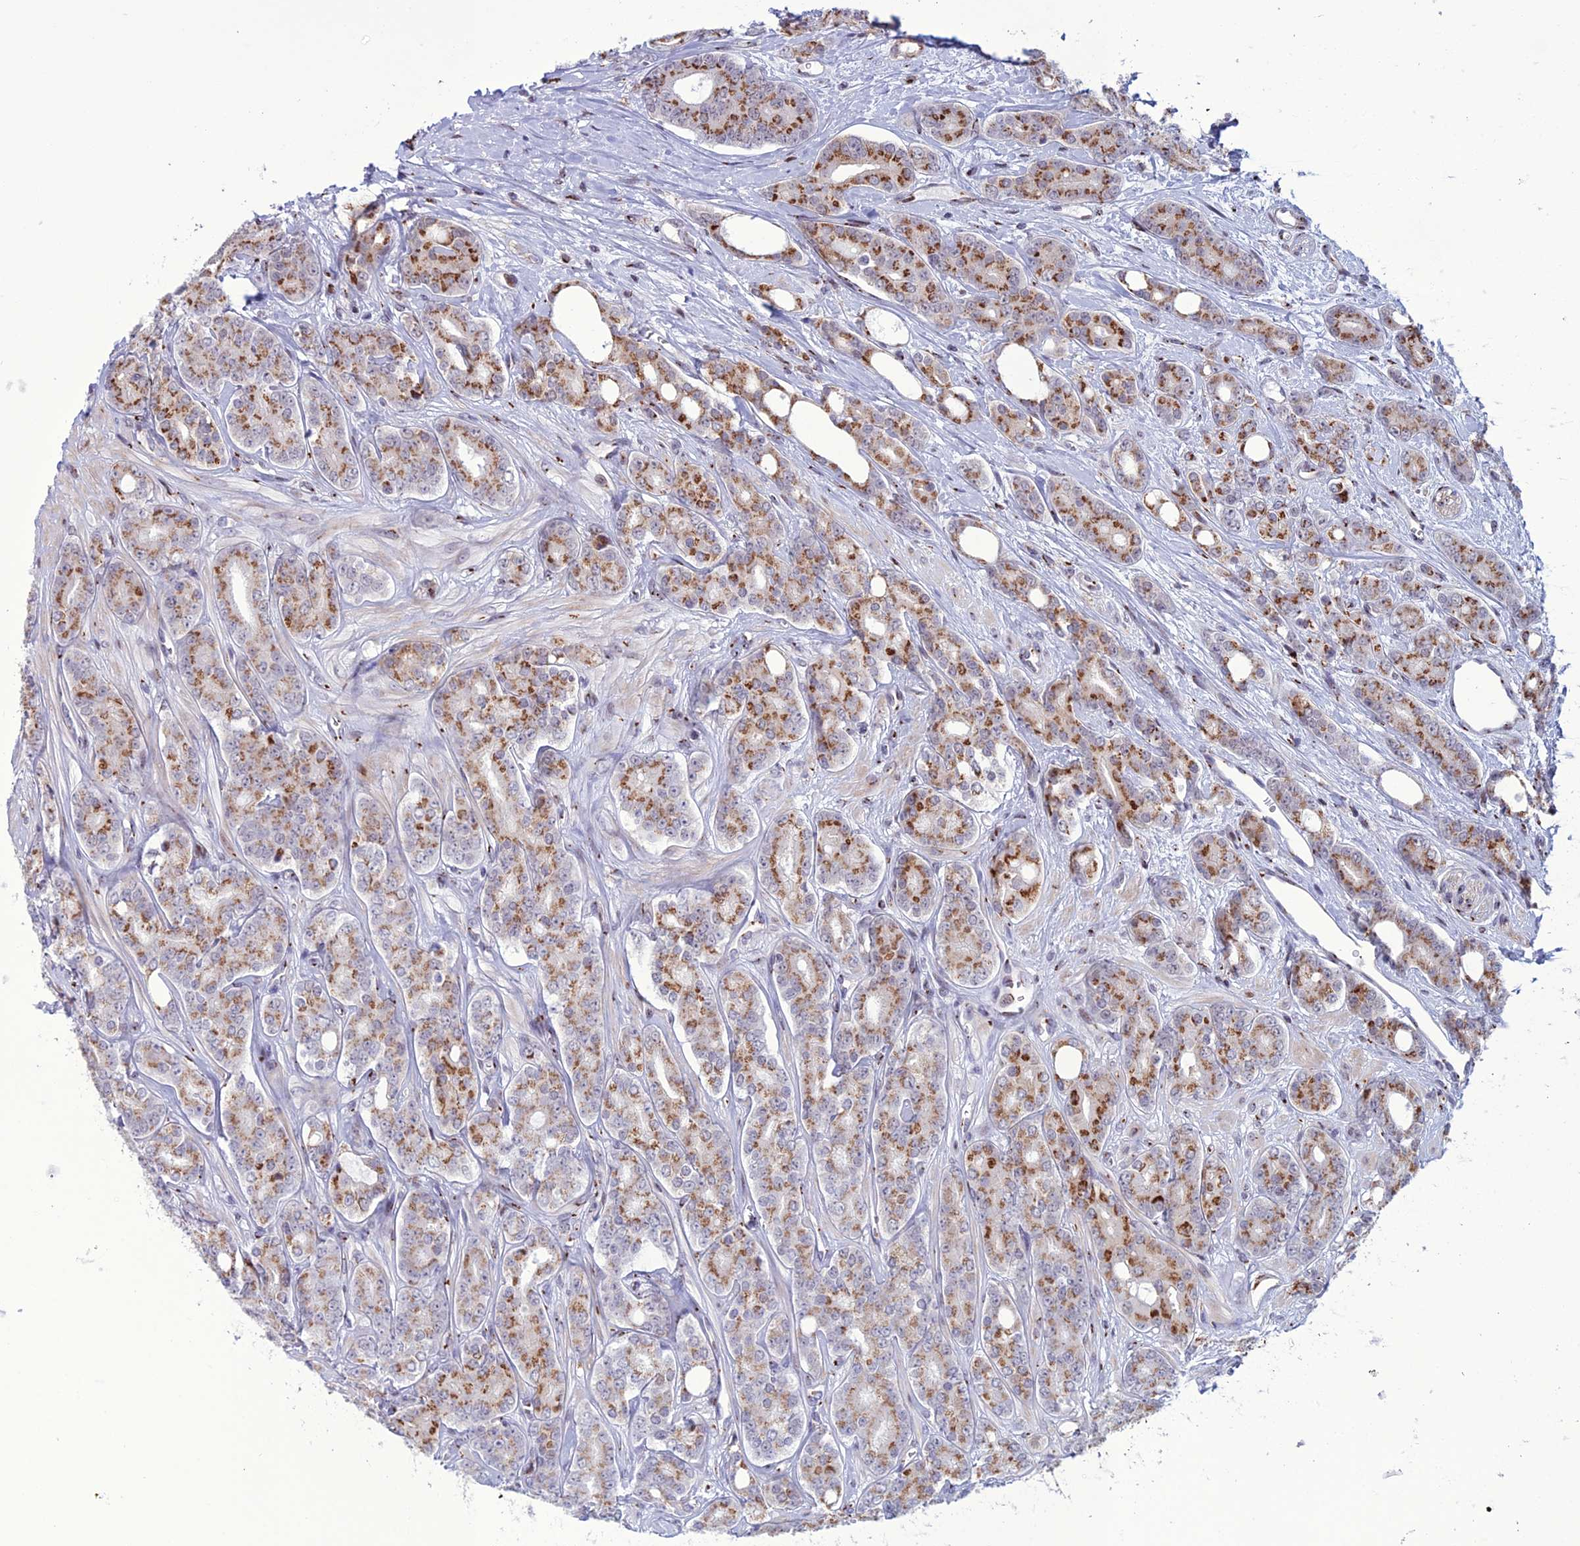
{"staining": {"intensity": "moderate", "quantity": ">75%", "location": "cytoplasmic/membranous"}, "tissue": "prostate cancer", "cell_type": "Tumor cells", "image_type": "cancer", "snomed": [{"axis": "morphology", "description": "Adenocarcinoma, High grade"}, {"axis": "topography", "description": "Prostate"}], "caption": "A medium amount of moderate cytoplasmic/membranous staining is identified in approximately >75% of tumor cells in adenocarcinoma (high-grade) (prostate) tissue. (DAB (3,3'-diaminobenzidine) = brown stain, brightfield microscopy at high magnification).", "gene": "PLEKHA4", "patient": {"sex": "male", "age": 62}}